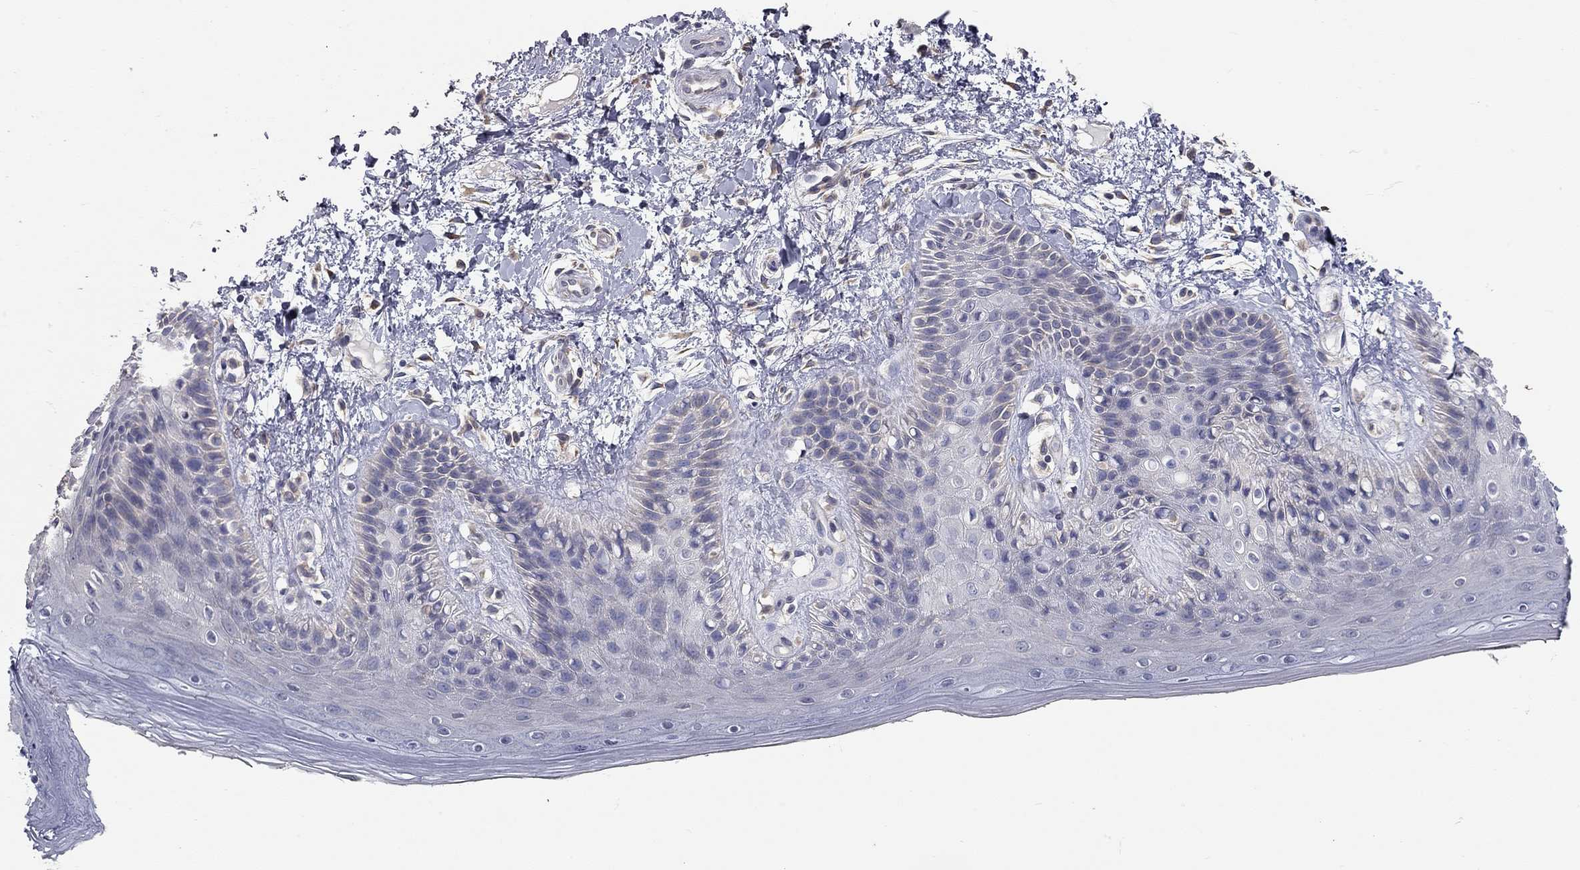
{"staining": {"intensity": "negative", "quantity": "none", "location": "none"}, "tissue": "skin", "cell_type": "Epidermal cells", "image_type": "normal", "snomed": [{"axis": "morphology", "description": "Normal tissue, NOS"}, {"axis": "topography", "description": "Anal"}], "caption": "A high-resolution image shows IHC staining of normal skin, which exhibits no significant positivity in epidermal cells. (DAB IHC, high magnification).", "gene": "XAGE2", "patient": {"sex": "male", "age": 36}}